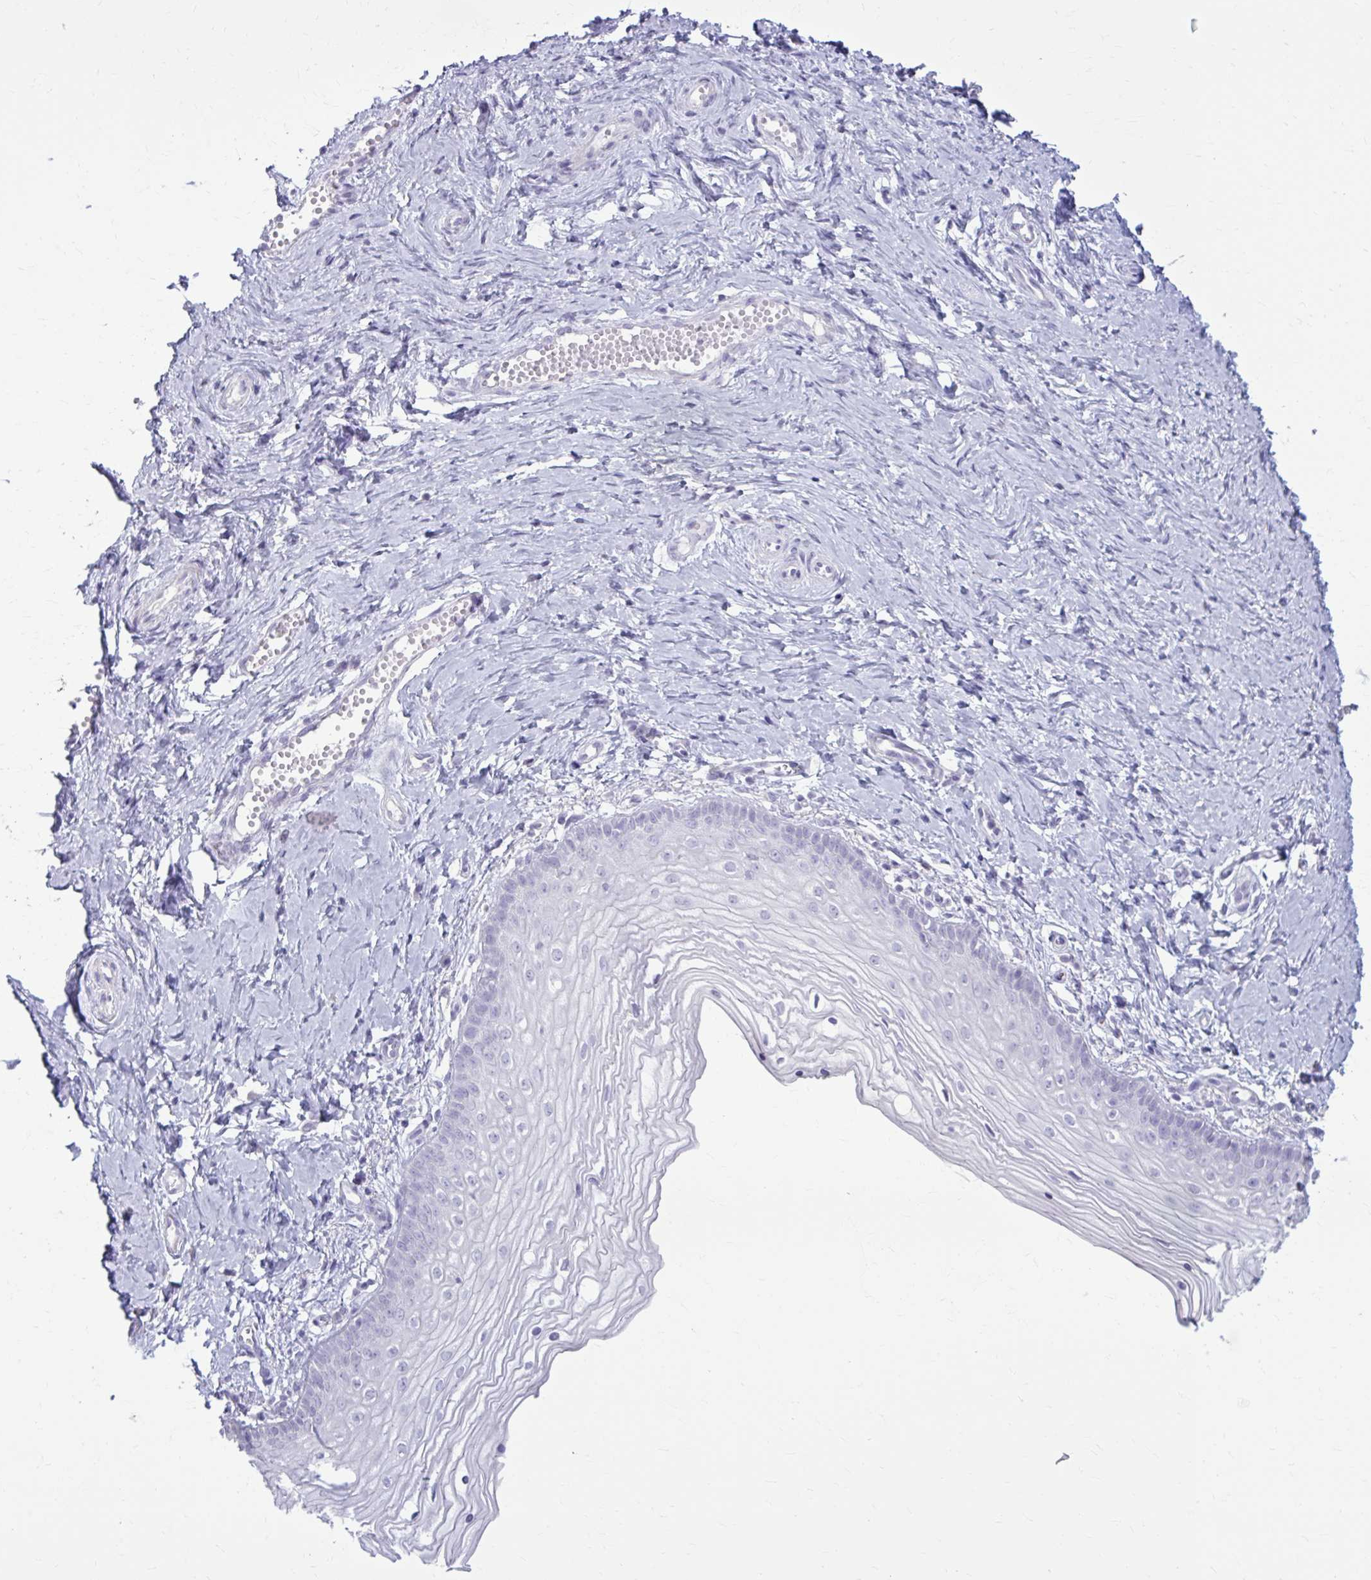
{"staining": {"intensity": "negative", "quantity": "none", "location": "none"}, "tissue": "vagina", "cell_type": "Squamous epithelial cells", "image_type": "normal", "snomed": [{"axis": "morphology", "description": "Normal tissue, NOS"}, {"axis": "topography", "description": "Vagina"}], "caption": "Histopathology image shows no significant protein expression in squamous epithelial cells of benign vagina.", "gene": "OR4B1", "patient": {"sex": "female", "age": 38}}